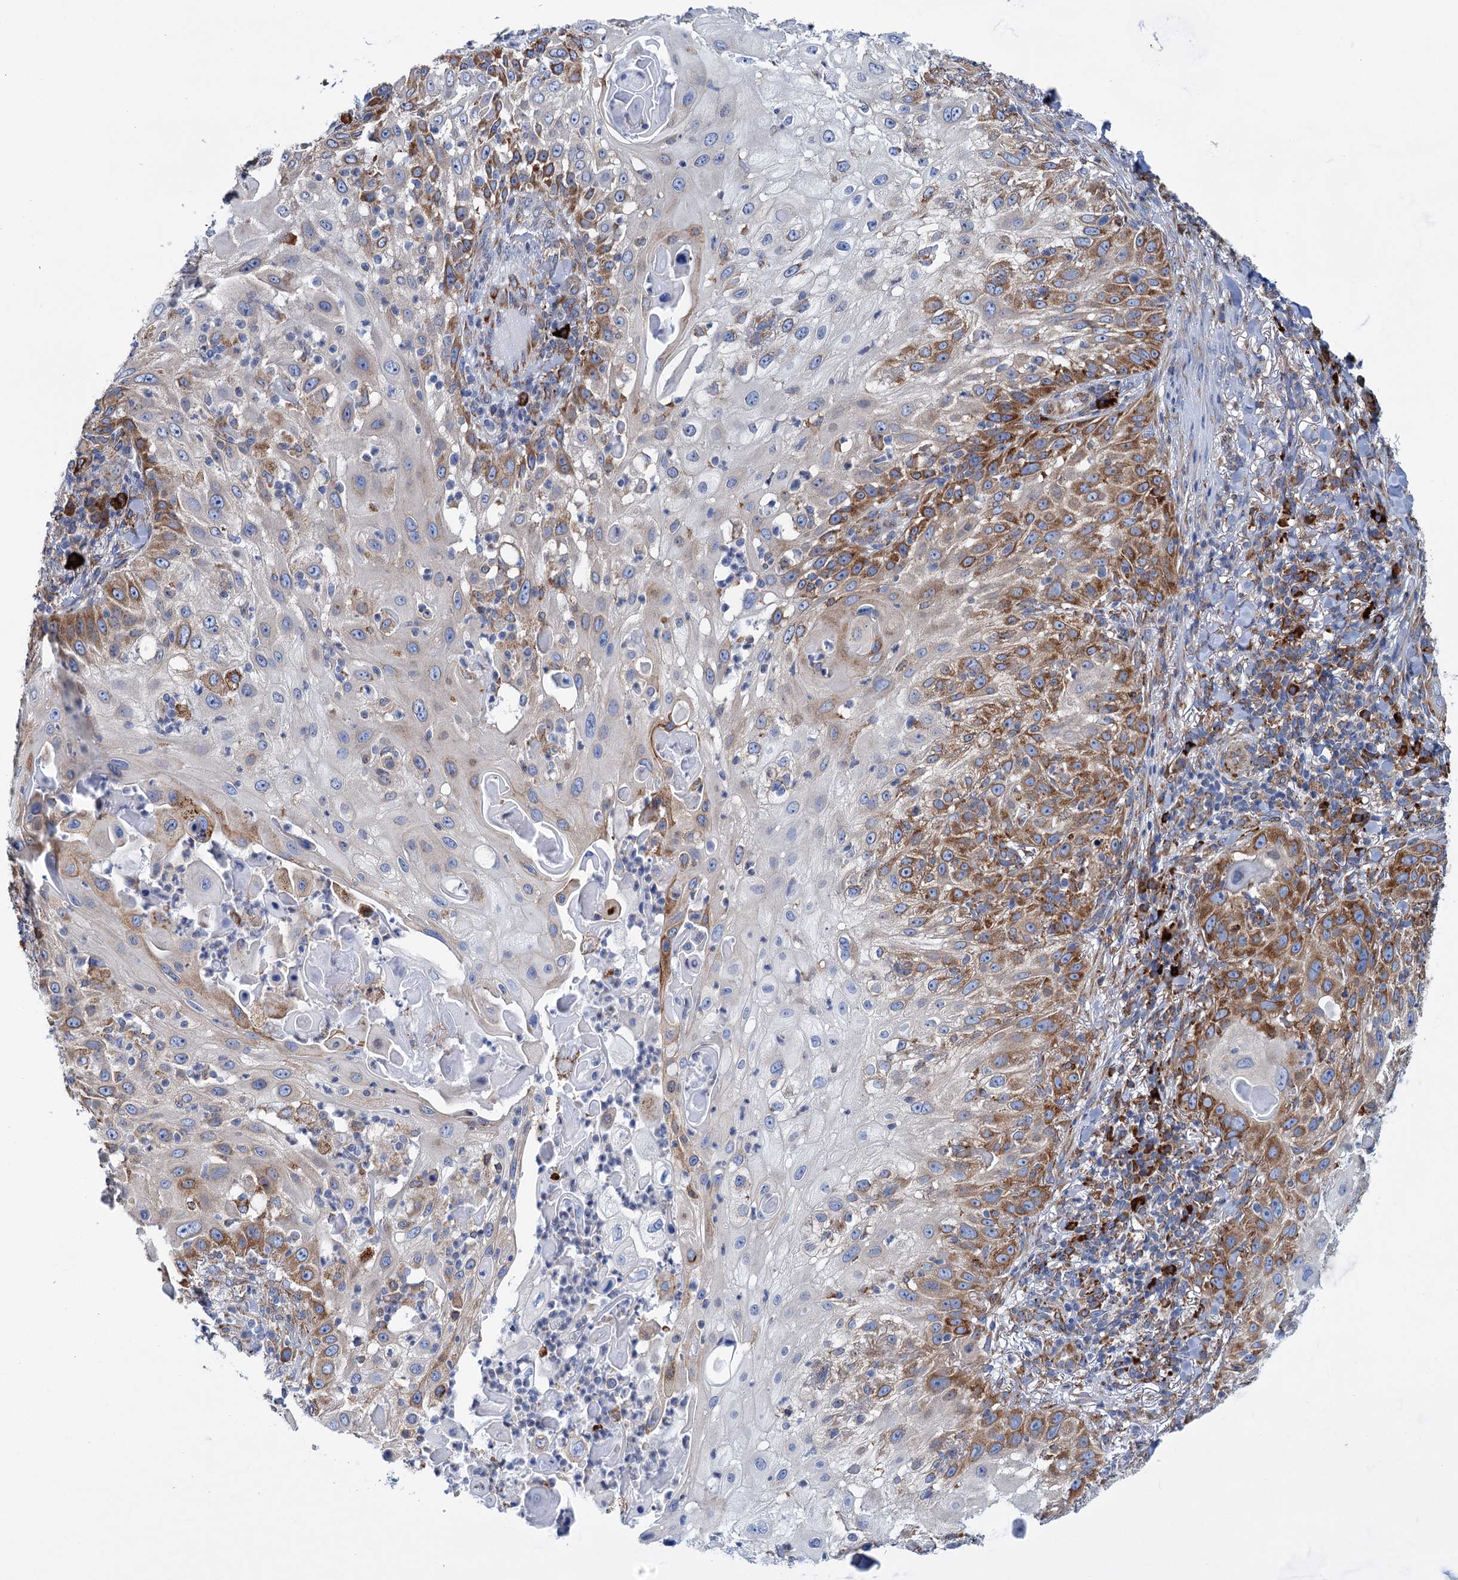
{"staining": {"intensity": "moderate", "quantity": "25%-75%", "location": "cytoplasmic/membranous"}, "tissue": "skin cancer", "cell_type": "Tumor cells", "image_type": "cancer", "snomed": [{"axis": "morphology", "description": "Squamous cell carcinoma, NOS"}, {"axis": "topography", "description": "Skin"}], "caption": "Tumor cells display moderate cytoplasmic/membranous staining in approximately 25%-75% of cells in squamous cell carcinoma (skin).", "gene": "SHE", "patient": {"sex": "female", "age": 44}}